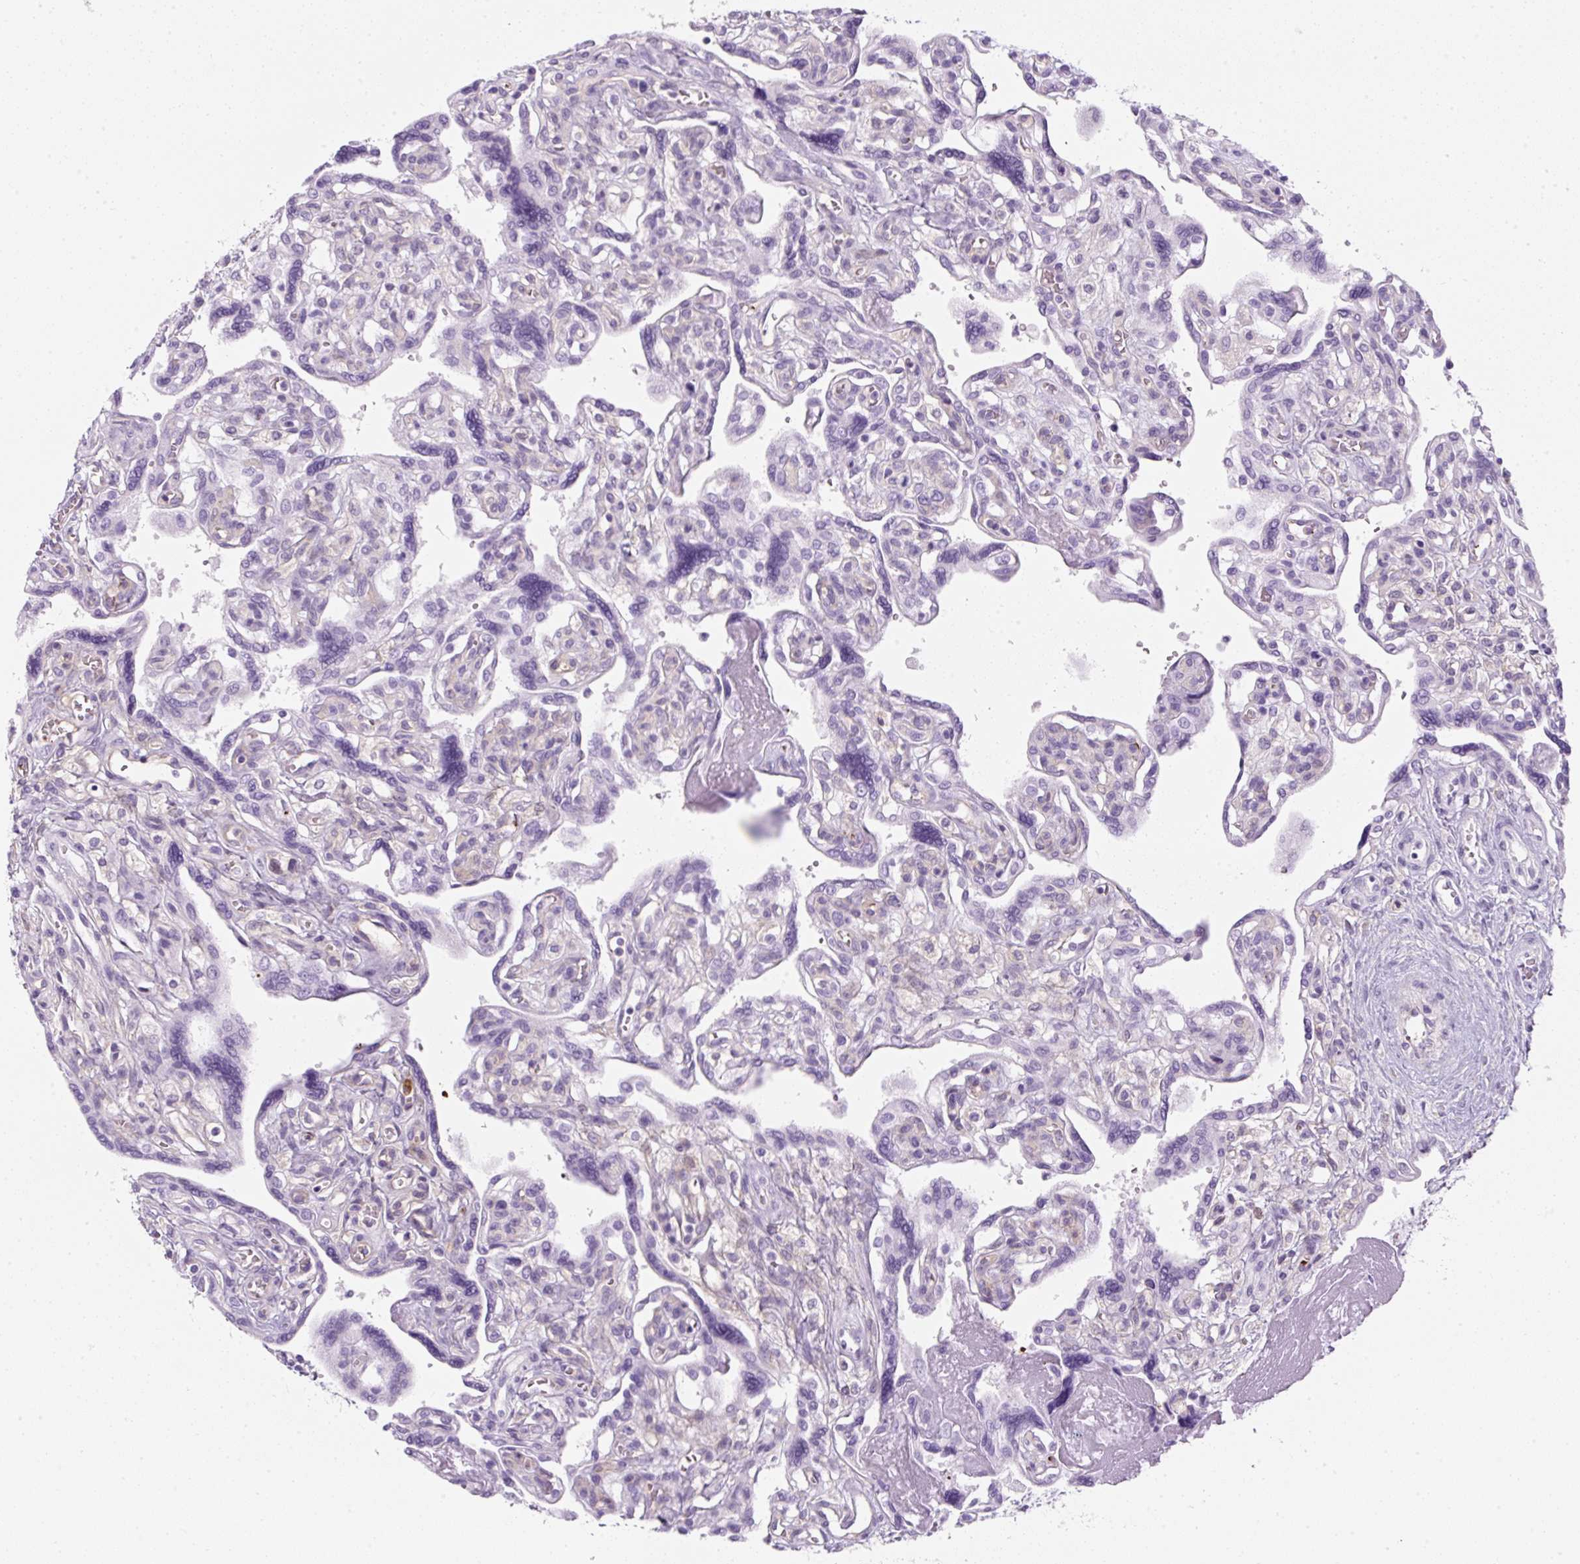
{"staining": {"intensity": "negative", "quantity": "none", "location": "none"}, "tissue": "placenta", "cell_type": "Decidual cells", "image_type": "normal", "snomed": [{"axis": "morphology", "description": "Normal tissue, NOS"}, {"axis": "topography", "description": "Placenta"}], "caption": "Placenta was stained to show a protein in brown. There is no significant staining in decidual cells. Brightfield microscopy of IHC stained with DAB (brown) and hematoxylin (blue), captured at high magnification.", "gene": "ENSG00000288796", "patient": {"sex": "female", "age": 39}}